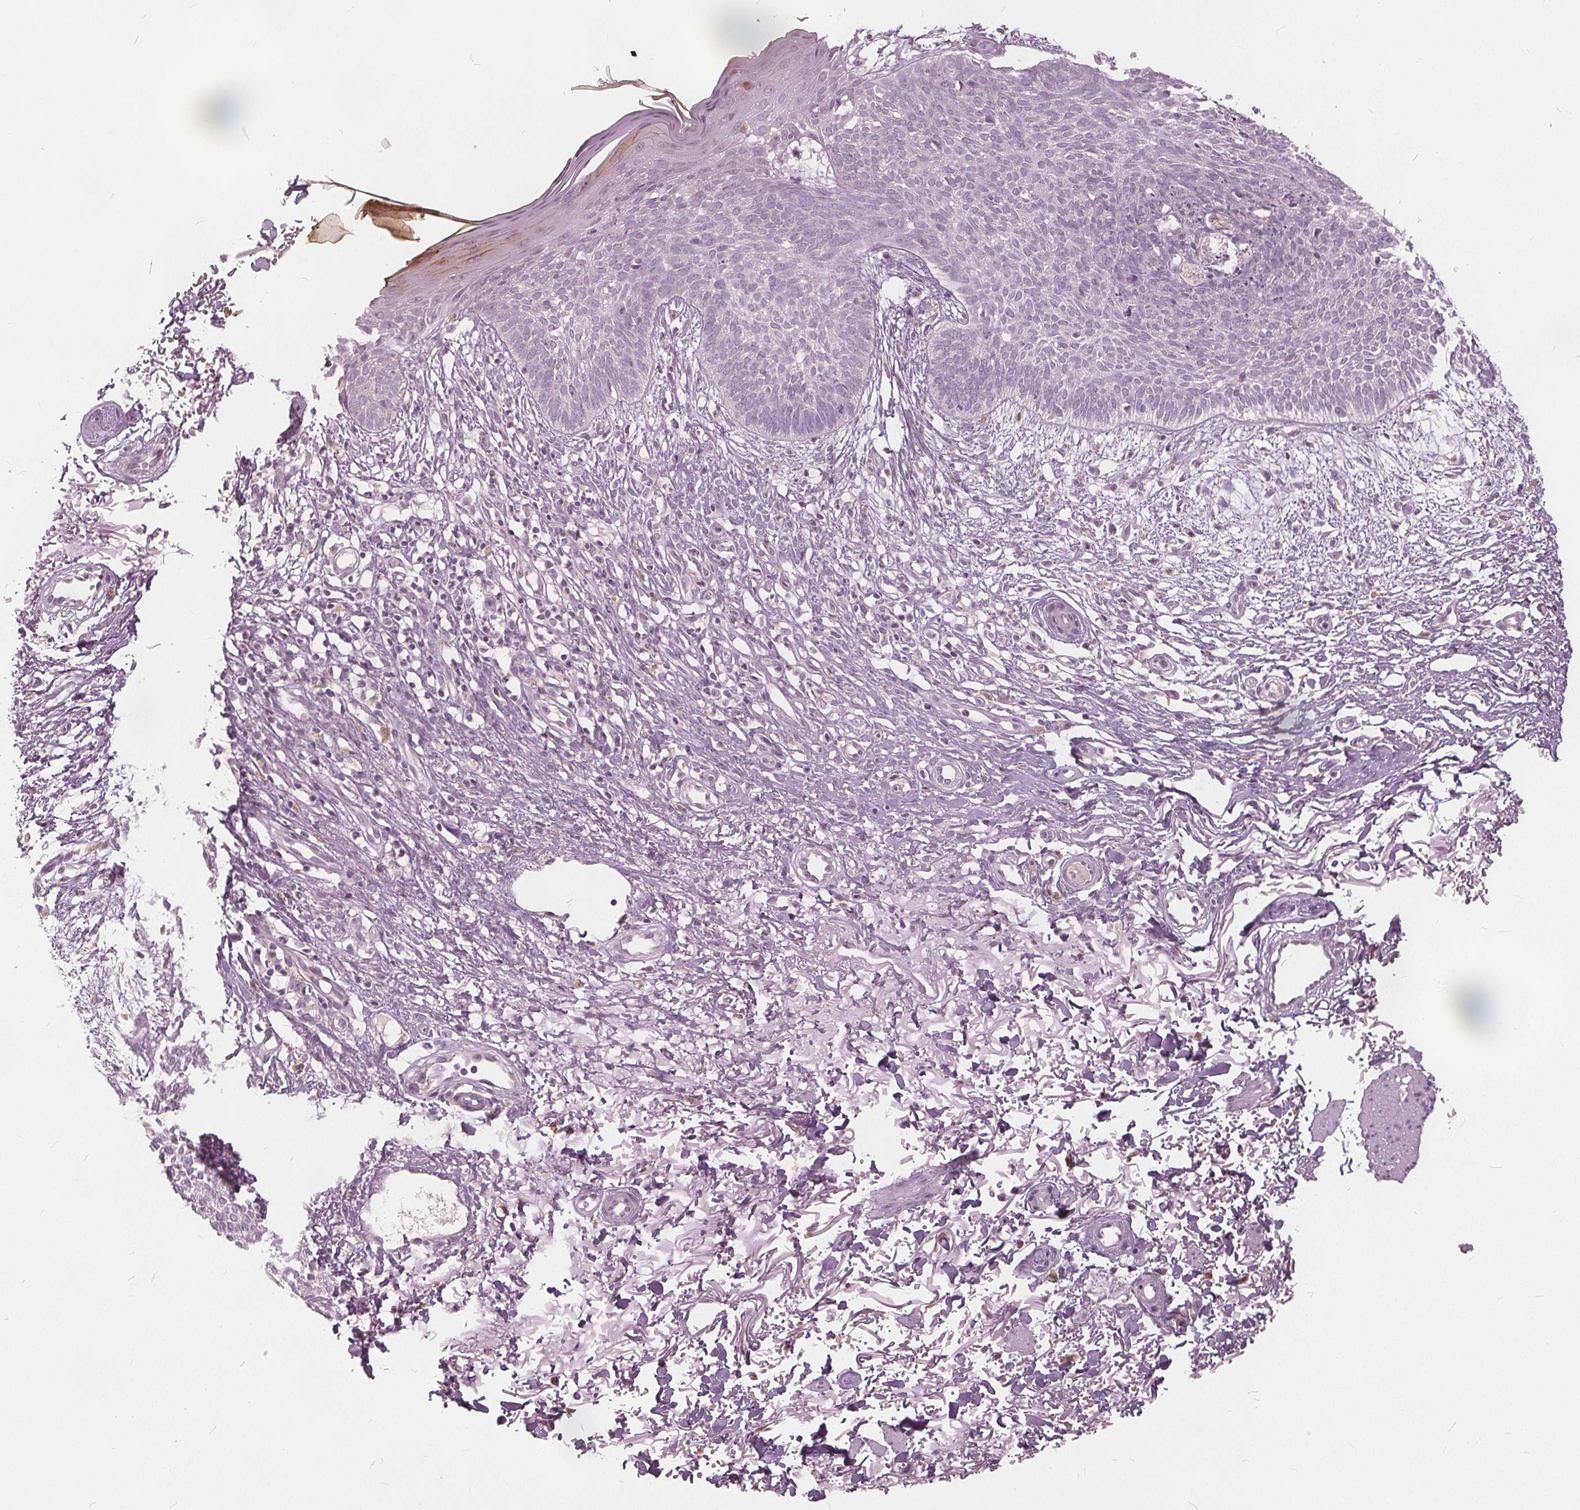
{"staining": {"intensity": "negative", "quantity": "none", "location": "none"}, "tissue": "skin cancer", "cell_type": "Tumor cells", "image_type": "cancer", "snomed": [{"axis": "morphology", "description": "Basal cell carcinoma"}, {"axis": "topography", "description": "Skin"}], "caption": "IHC micrograph of human skin basal cell carcinoma stained for a protein (brown), which shows no expression in tumor cells.", "gene": "KLK13", "patient": {"sex": "female", "age": 84}}